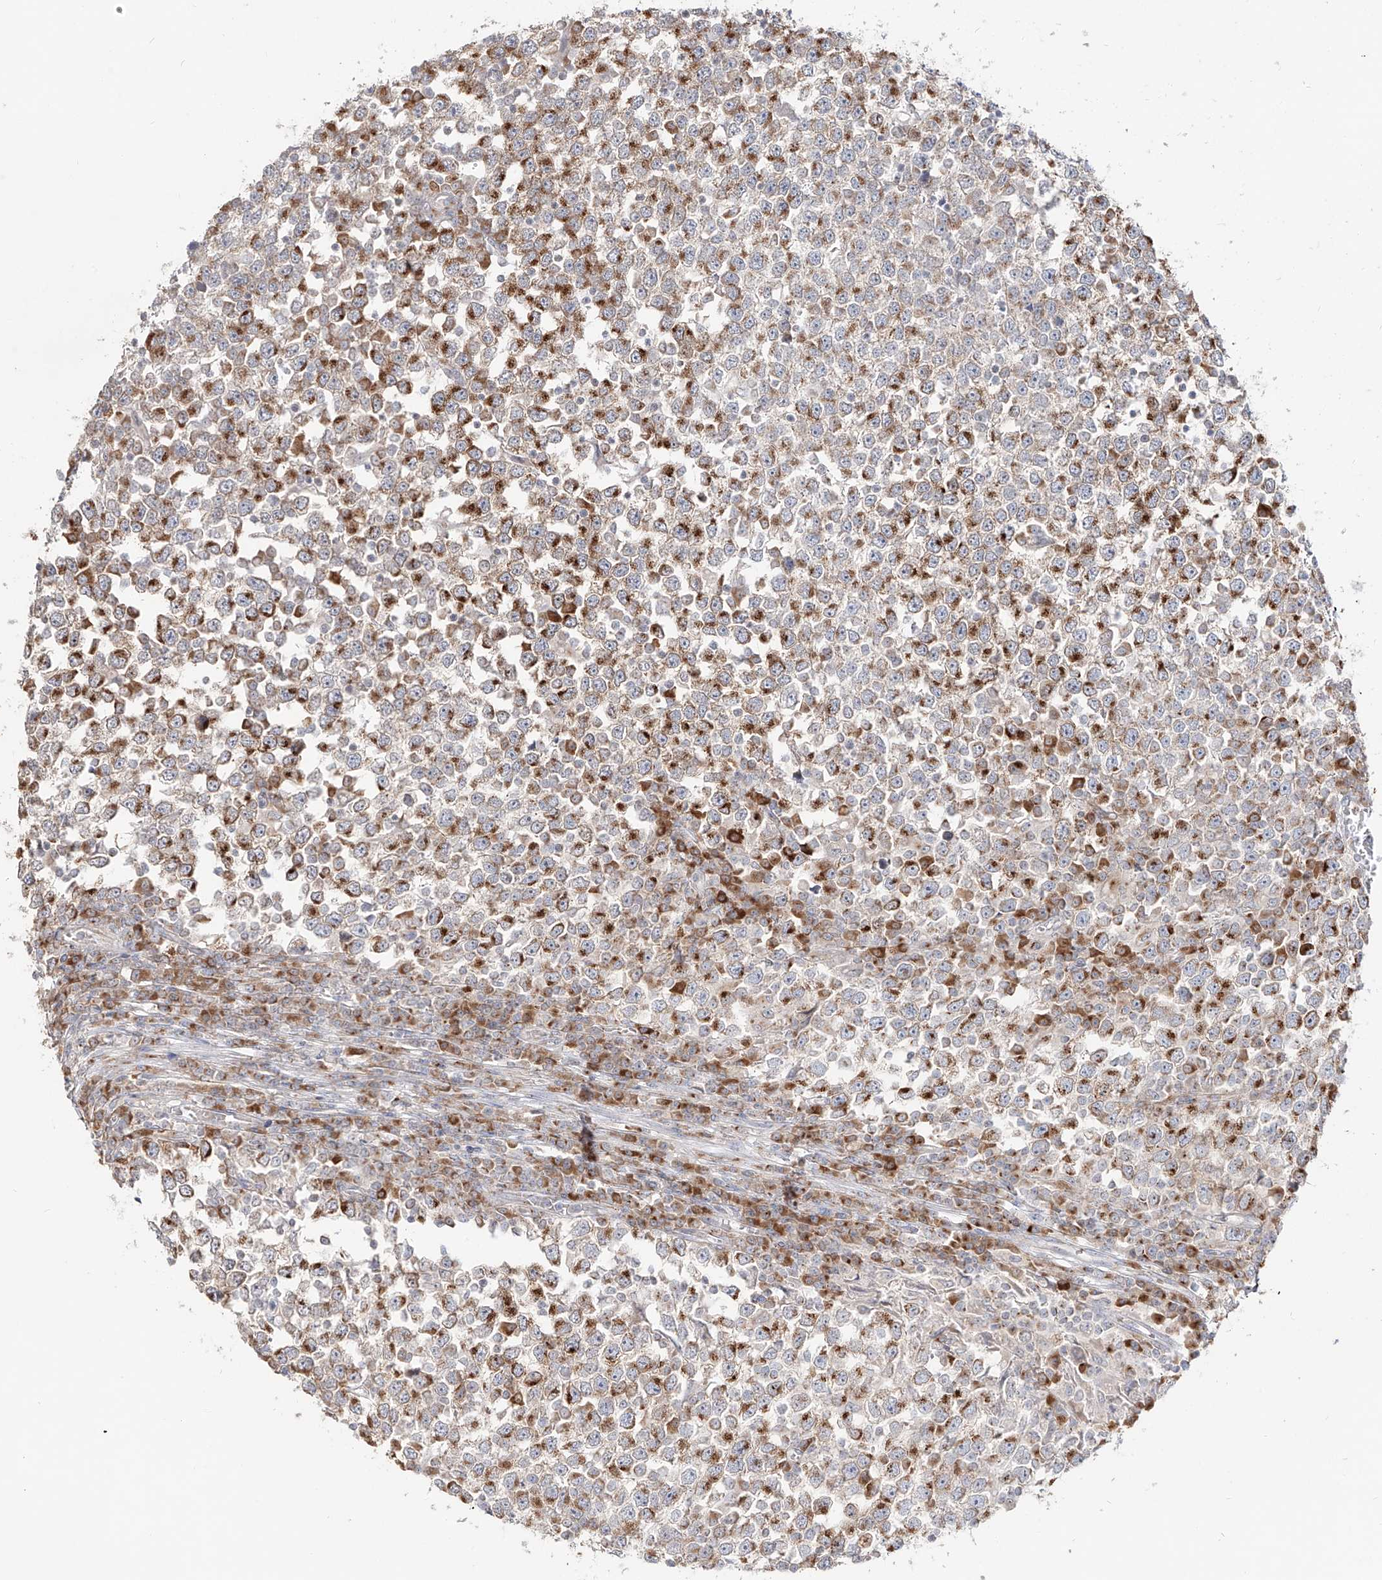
{"staining": {"intensity": "moderate", "quantity": ">75%", "location": "cytoplasmic/membranous"}, "tissue": "testis cancer", "cell_type": "Tumor cells", "image_type": "cancer", "snomed": [{"axis": "morphology", "description": "Seminoma, NOS"}, {"axis": "topography", "description": "Testis"}], "caption": "Protein expression analysis of human testis seminoma reveals moderate cytoplasmic/membranous positivity in about >75% of tumor cells.", "gene": "BSDC1", "patient": {"sex": "male", "age": 65}}